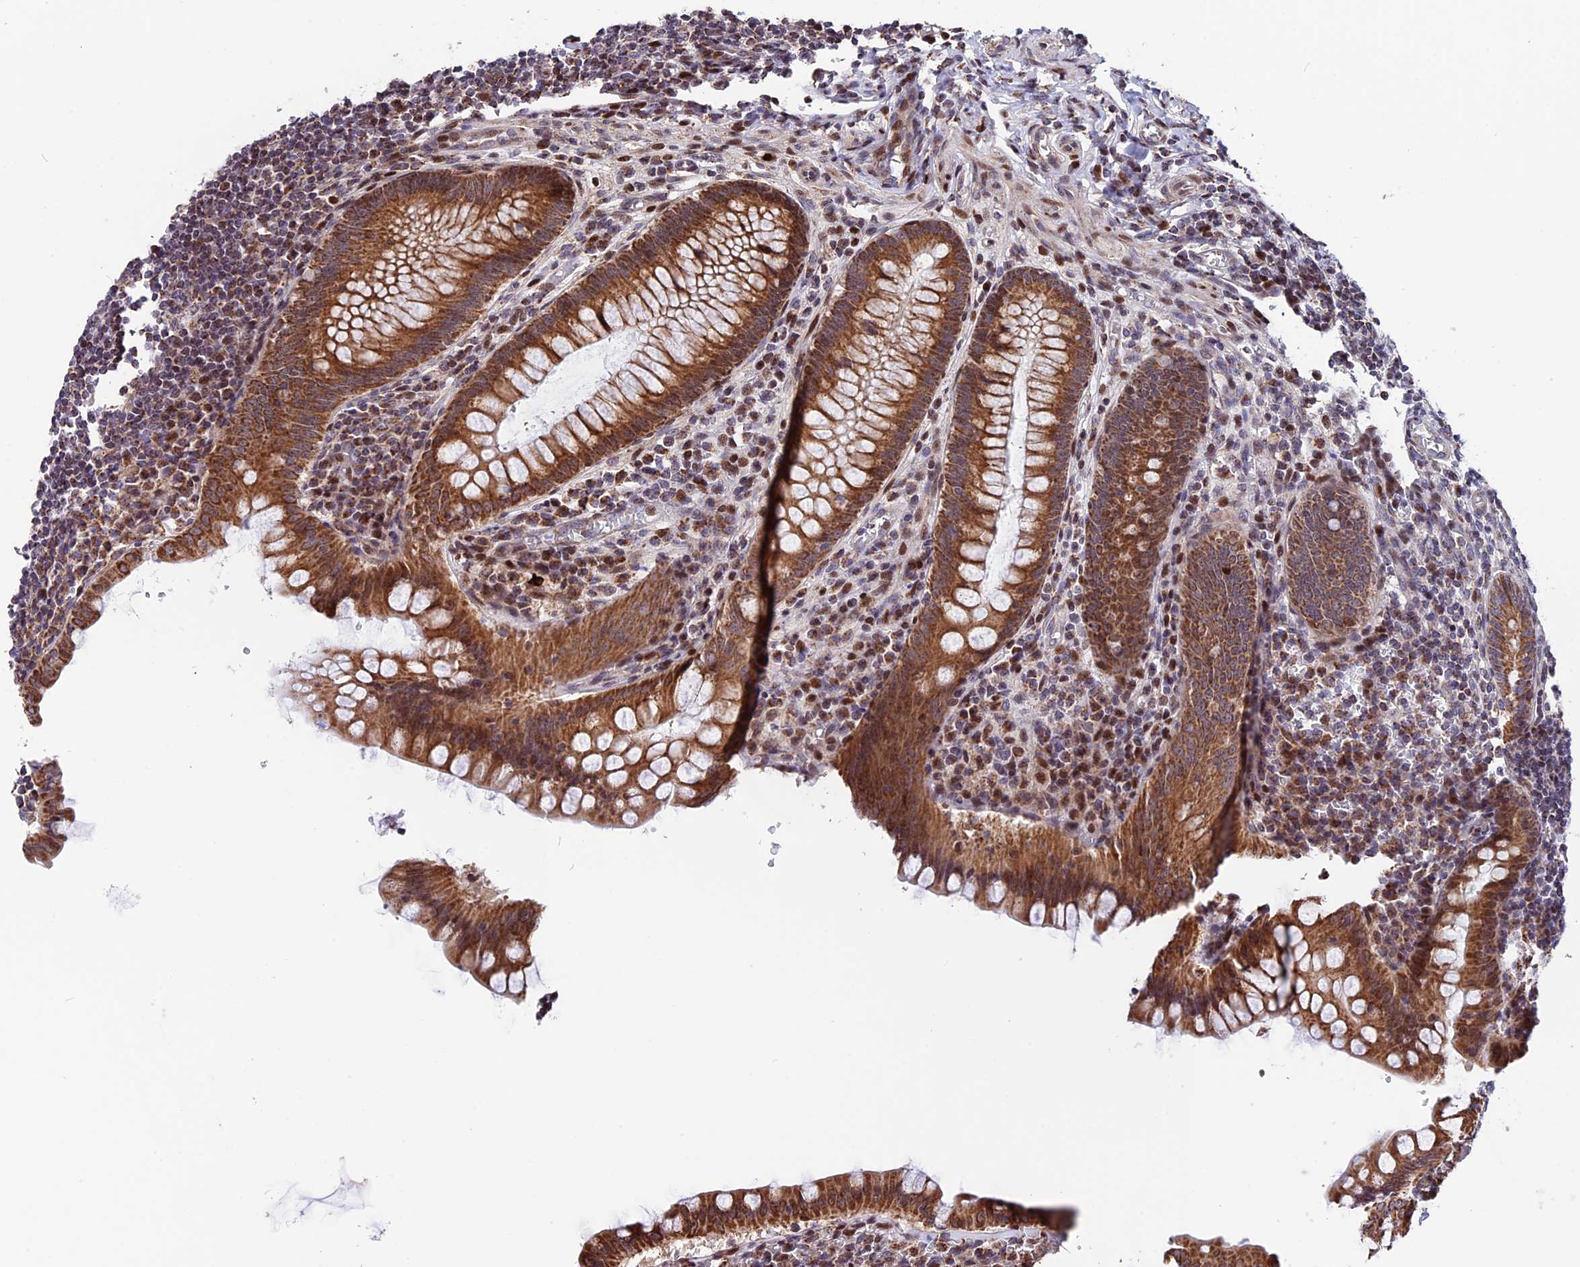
{"staining": {"intensity": "strong", "quantity": ">75%", "location": "cytoplasmic/membranous"}, "tissue": "appendix", "cell_type": "Glandular cells", "image_type": "normal", "snomed": [{"axis": "morphology", "description": "Normal tissue, NOS"}, {"axis": "topography", "description": "Appendix"}], "caption": "Immunohistochemical staining of normal human appendix shows >75% levels of strong cytoplasmic/membranous protein expression in approximately >75% of glandular cells. The staining was performed using DAB to visualize the protein expression in brown, while the nuclei were stained in blue with hematoxylin (Magnification: 20x).", "gene": "FAM174C", "patient": {"sex": "female", "age": 33}}